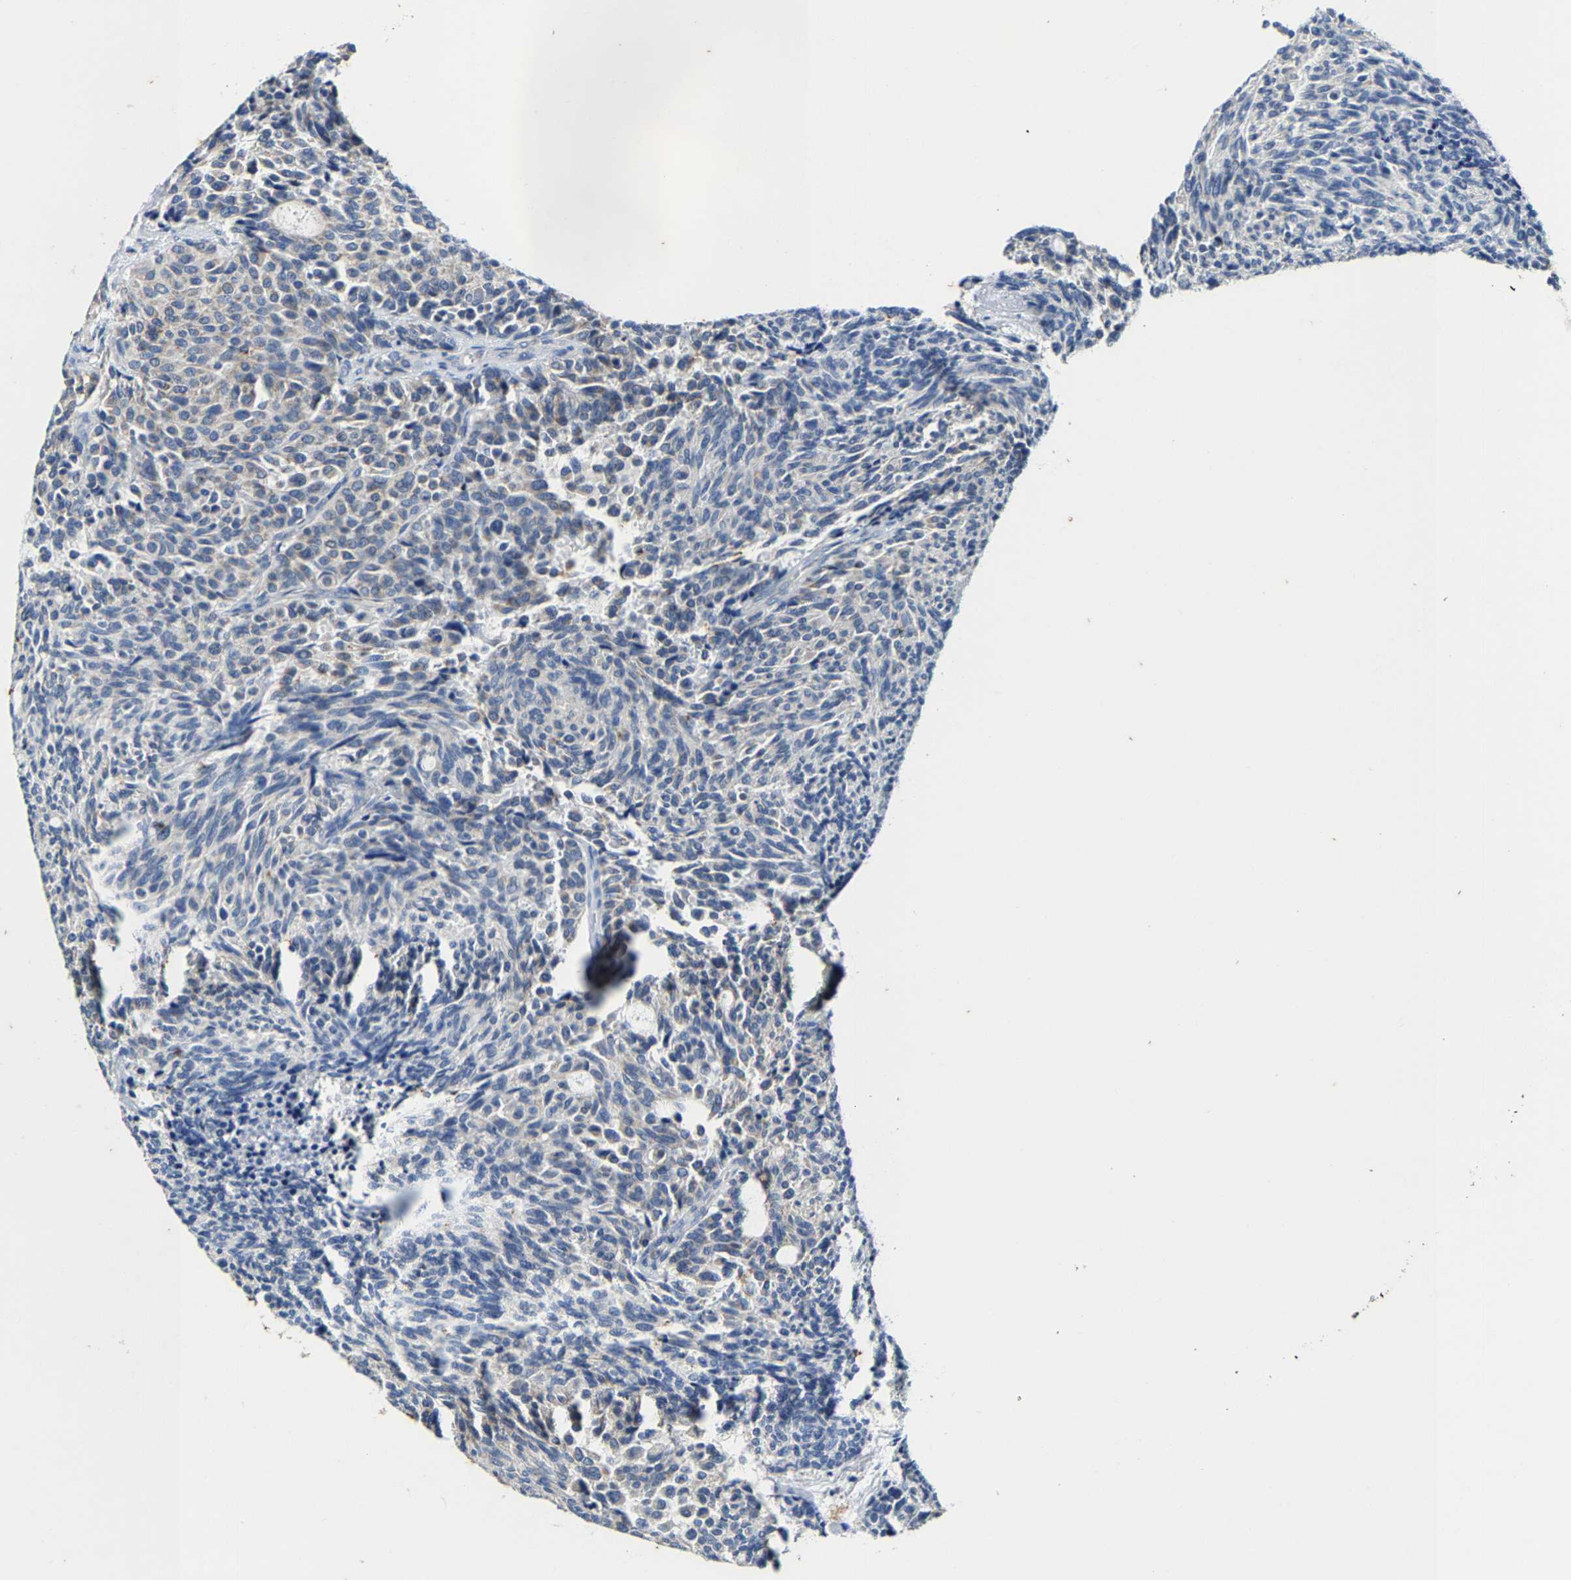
{"staining": {"intensity": "negative", "quantity": "none", "location": "none"}, "tissue": "carcinoid", "cell_type": "Tumor cells", "image_type": "cancer", "snomed": [{"axis": "morphology", "description": "Carcinoid, malignant, NOS"}, {"axis": "topography", "description": "Pancreas"}], "caption": "Immunohistochemistry (IHC) of human malignant carcinoid reveals no expression in tumor cells. (Brightfield microscopy of DAB (3,3'-diaminobenzidine) immunohistochemistry at high magnification).", "gene": "SLC25A25", "patient": {"sex": "female", "age": 54}}